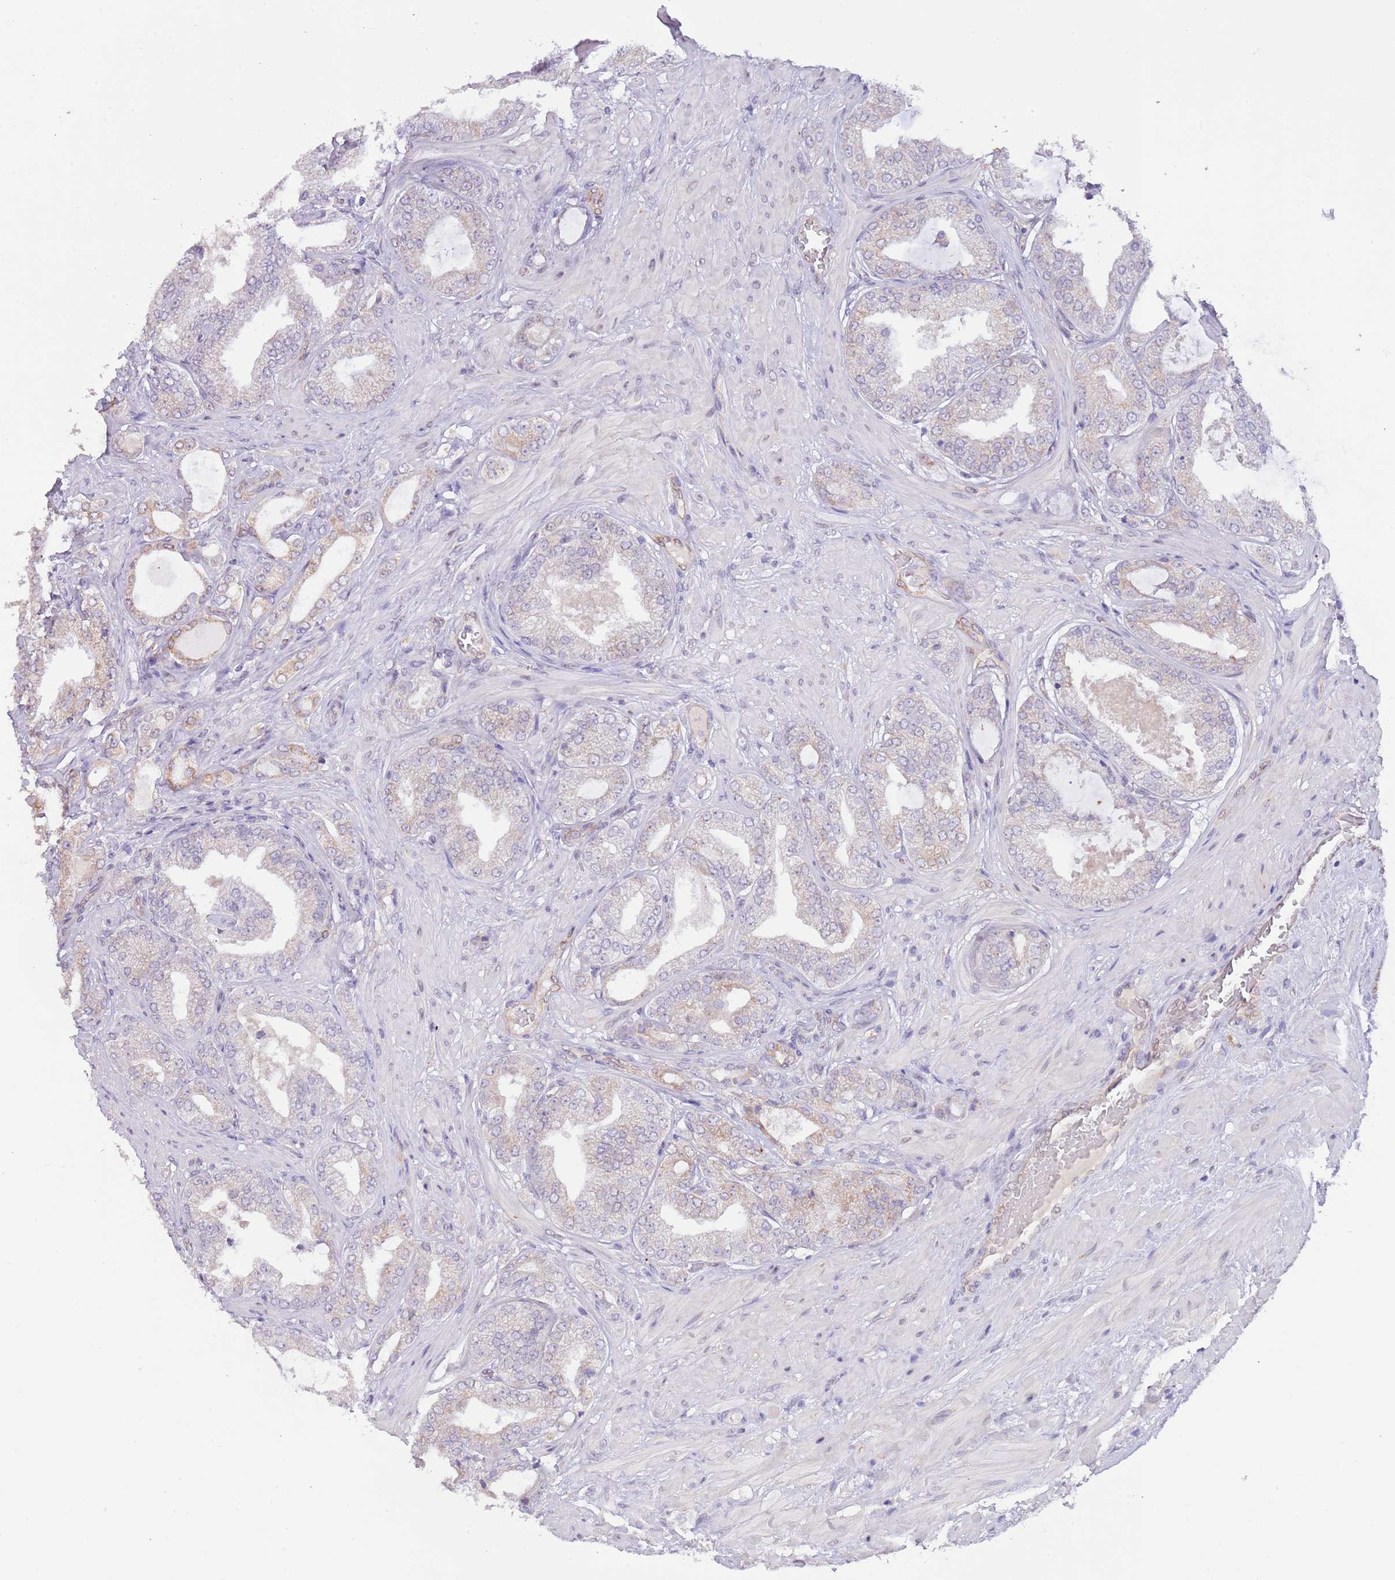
{"staining": {"intensity": "weak", "quantity": "25%-75%", "location": "cytoplasmic/membranous"}, "tissue": "prostate cancer", "cell_type": "Tumor cells", "image_type": "cancer", "snomed": [{"axis": "morphology", "description": "Adenocarcinoma, Low grade"}, {"axis": "topography", "description": "Prostate"}], "caption": "Immunohistochemistry image of prostate cancer (adenocarcinoma (low-grade)) stained for a protein (brown), which demonstrates low levels of weak cytoplasmic/membranous positivity in about 25%-75% of tumor cells.", "gene": "EBPL", "patient": {"sex": "male", "age": 63}}